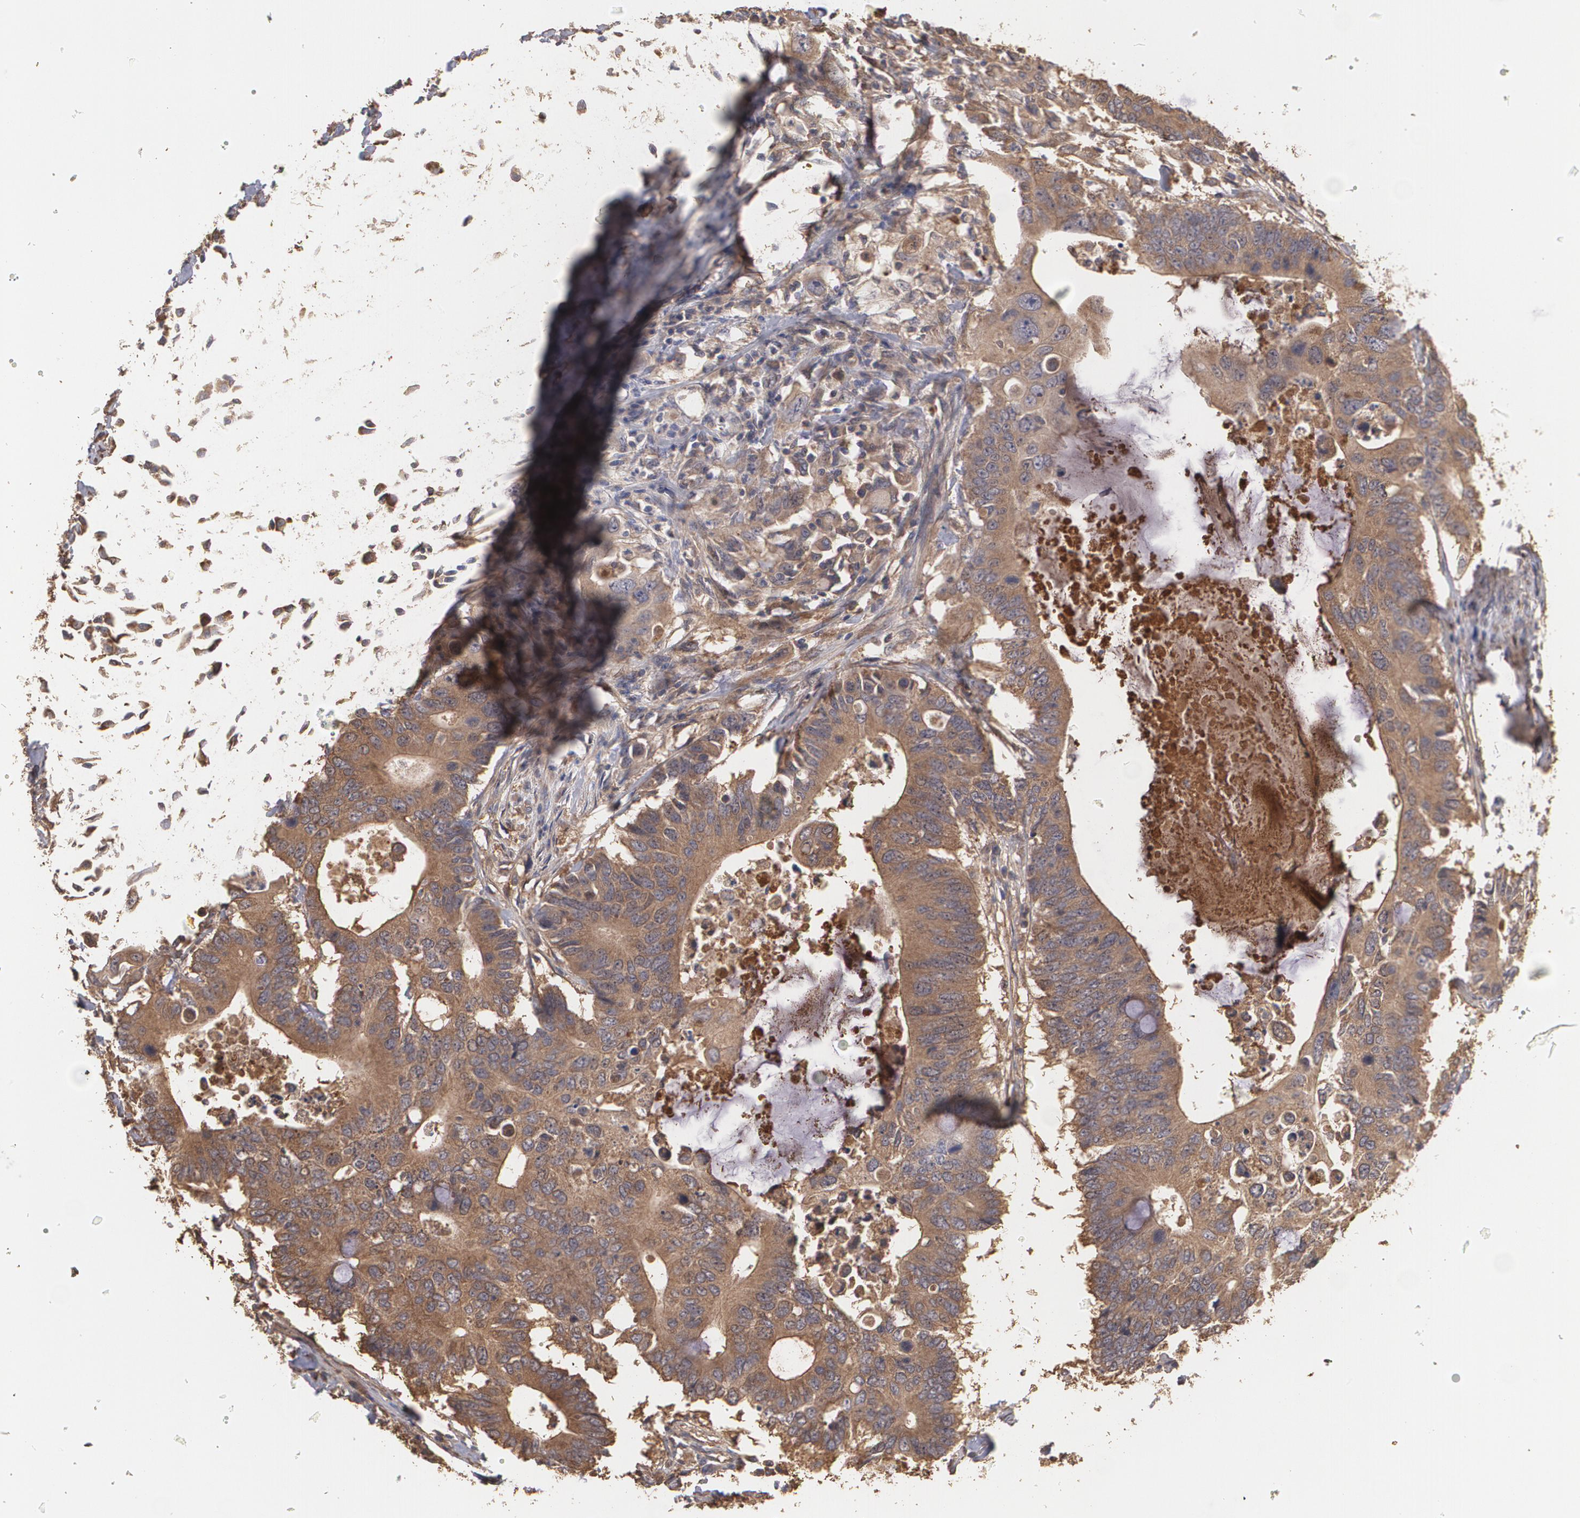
{"staining": {"intensity": "moderate", "quantity": ">75%", "location": "cytoplasmic/membranous"}, "tissue": "colorectal cancer", "cell_type": "Tumor cells", "image_type": "cancer", "snomed": [{"axis": "morphology", "description": "Adenocarcinoma, NOS"}, {"axis": "topography", "description": "Colon"}], "caption": "High-power microscopy captured an IHC micrograph of colorectal adenocarcinoma, revealing moderate cytoplasmic/membranous staining in approximately >75% of tumor cells.", "gene": "PON1", "patient": {"sex": "male", "age": 71}}